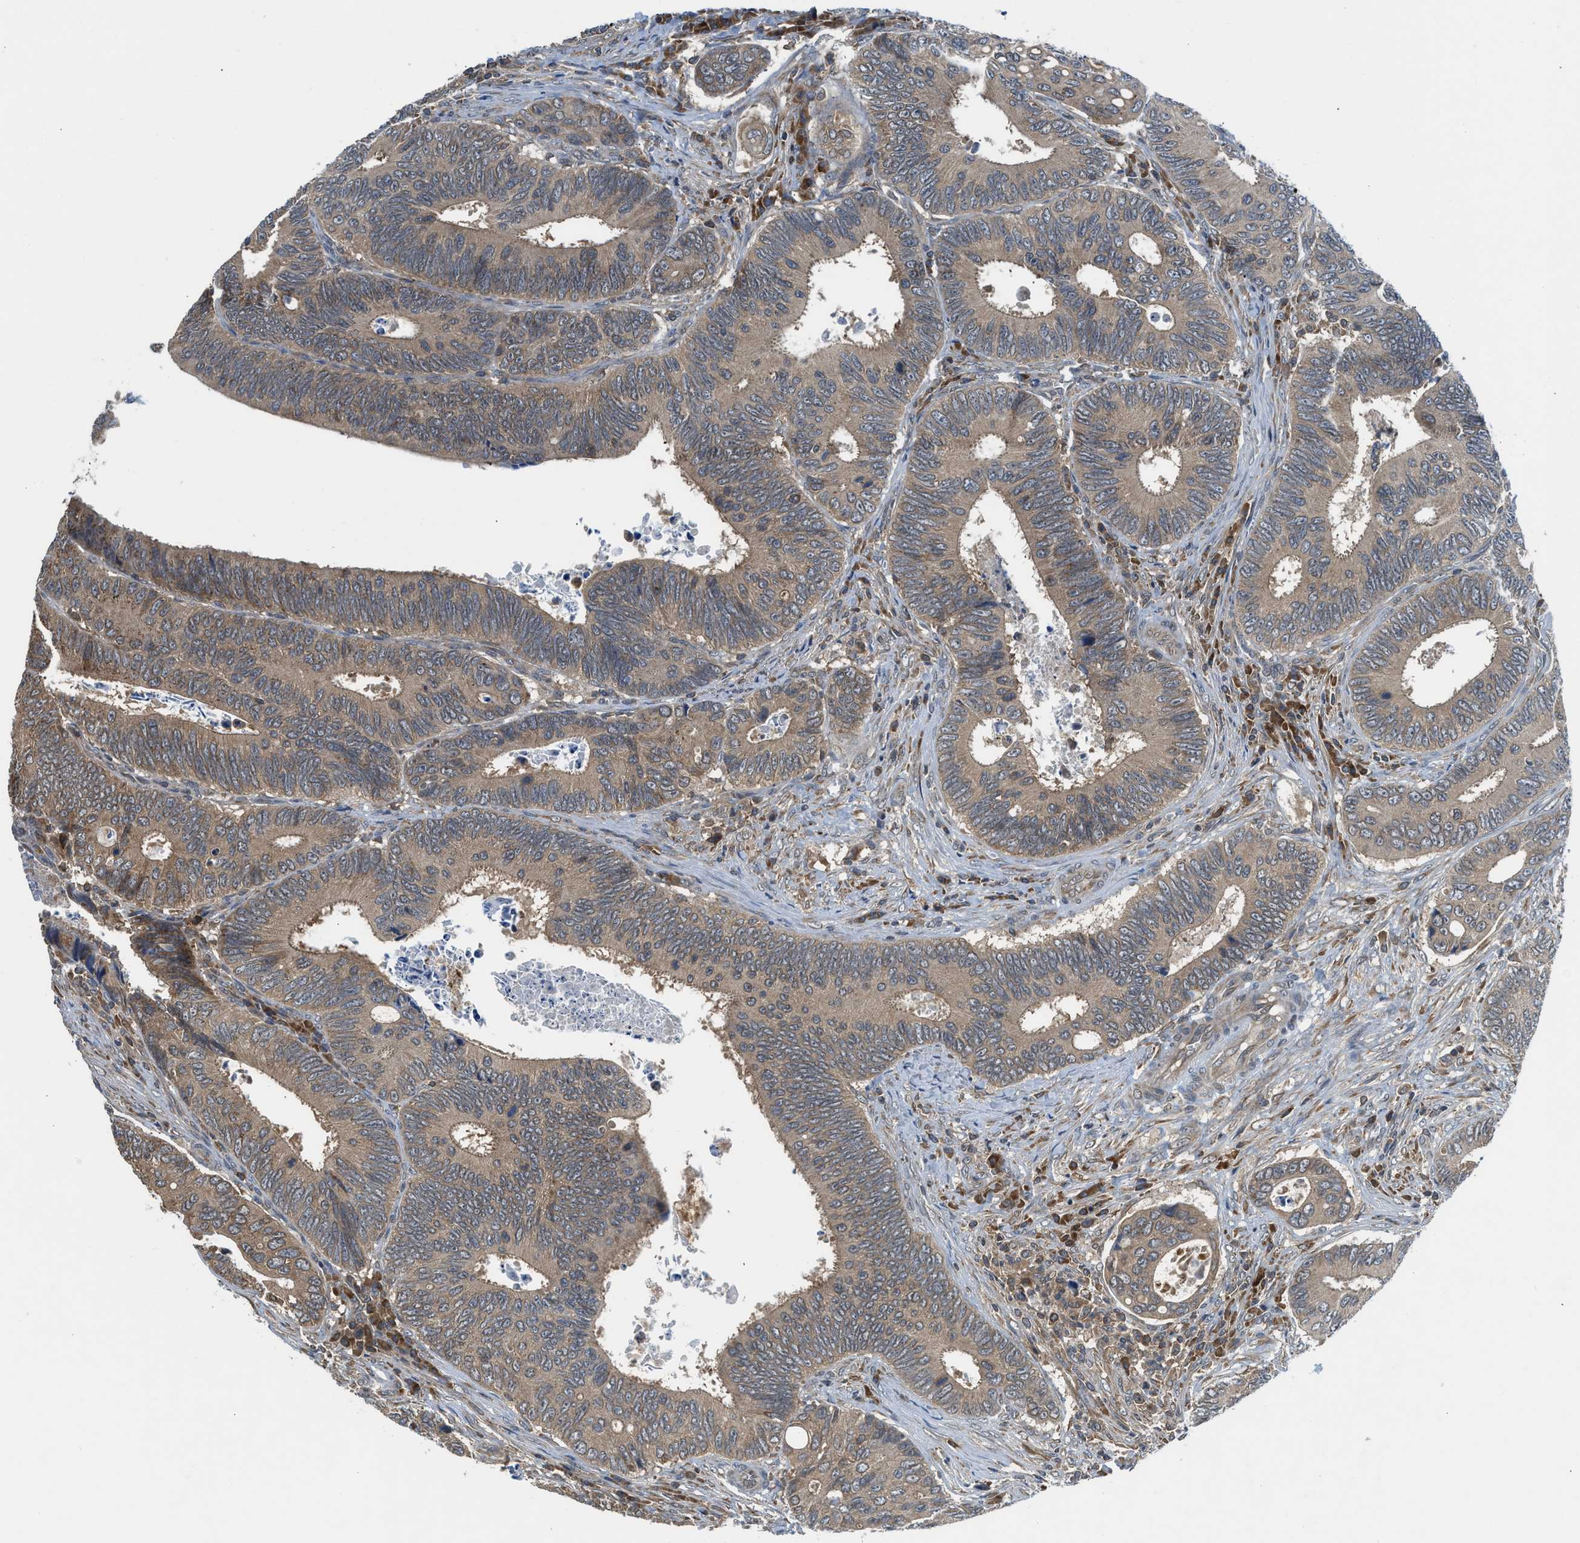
{"staining": {"intensity": "moderate", "quantity": ">75%", "location": "cytoplasmic/membranous"}, "tissue": "colorectal cancer", "cell_type": "Tumor cells", "image_type": "cancer", "snomed": [{"axis": "morphology", "description": "Inflammation, NOS"}, {"axis": "morphology", "description": "Adenocarcinoma, NOS"}, {"axis": "topography", "description": "Colon"}], "caption": "Approximately >75% of tumor cells in human adenocarcinoma (colorectal) reveal moderate cytoplasmic/membranous protein positivity as visualized by brown immunohistochemical staining.", "gene": "PAFAH2", "patient": {"sex": "male", "age": 72}}